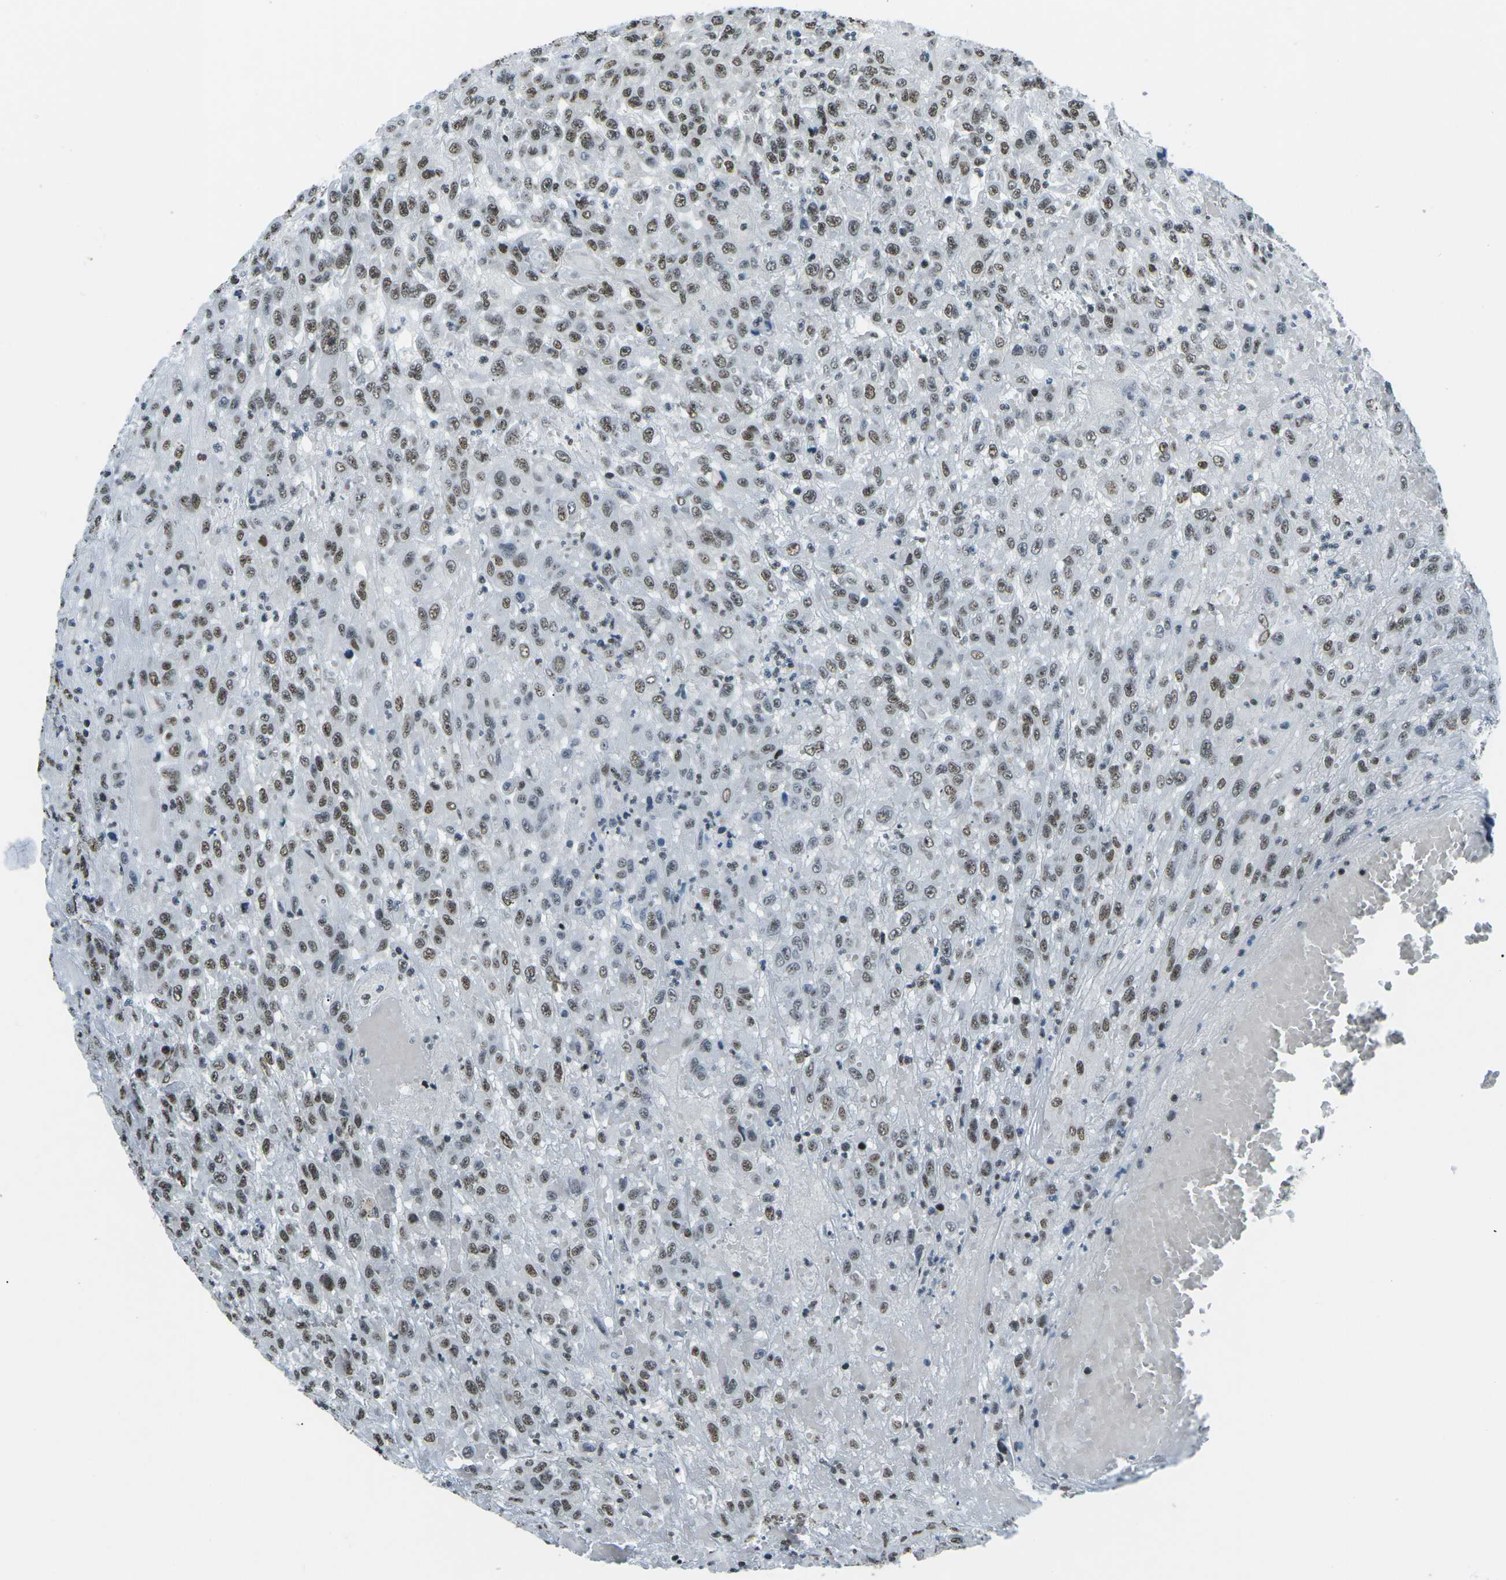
{"staining": {"intensity": "moderate", "quantity": ">75%", "location": "nuclear"}, "tissue": "urothelial cancer", "cell_type": "Tumor cells", "image_type": "cancer", "snomed": [{"axis": "morphology", "description": "Urothelial carcinoma, High grade"}, {"axis": "topography", "description": "Urinary bladder"}], "caption": "Protein expression analysis of high-grade urothelial carcinoma shows moderate nuclear staining in about >75% of tumor cells. (Stains: DAB (3,3'-diaminobenzidine) in brown, nuclei in blue, Microscopy: brightfield microscopy at high magnification).", "gene": "RBL2", "patient": {"sex": "male", "age": 46}}